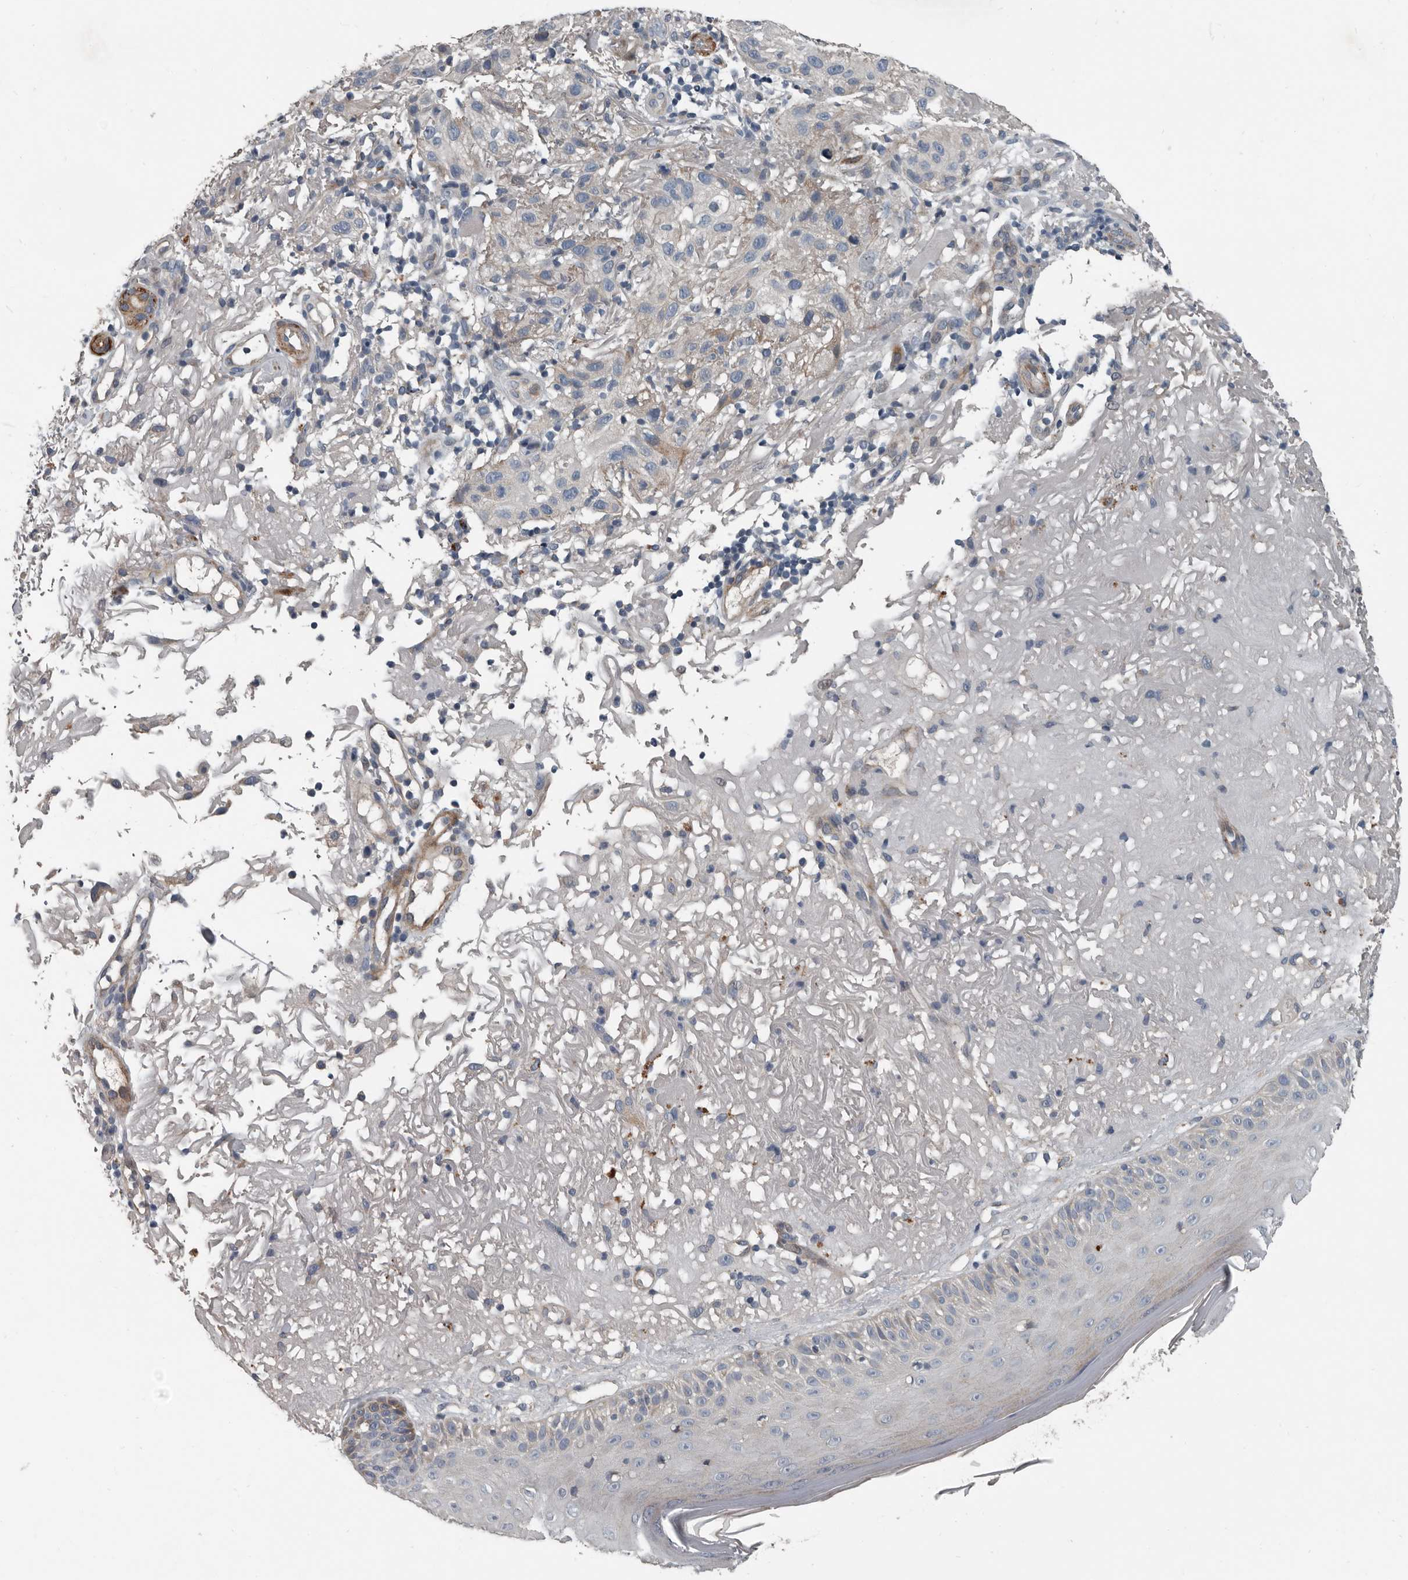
{"staining": {"intensity": "moderate", "quantity": "<25%", "location": "cytoplasmic/membranous"}, "tissue": "skin cancer", "cell_type": "Tumor cells", "image_type": "cancer", "snomed": [{"axis": "morphology", "description": "Normal tissue, NOS"}, {"axis": "morphology", "description": "Squamous cell carcinoma, NOS"}, {"axis": "topography", "description": "Skin"}], "caption": "Approximately <25% of tumor cells in skin cancer exhibit moderate cytoplasmic/membranous protein staining as visualized by brown immunohistochemical staining.", "gene": "DPY19L4", "patient": {"sex": "female", "age": 96}}